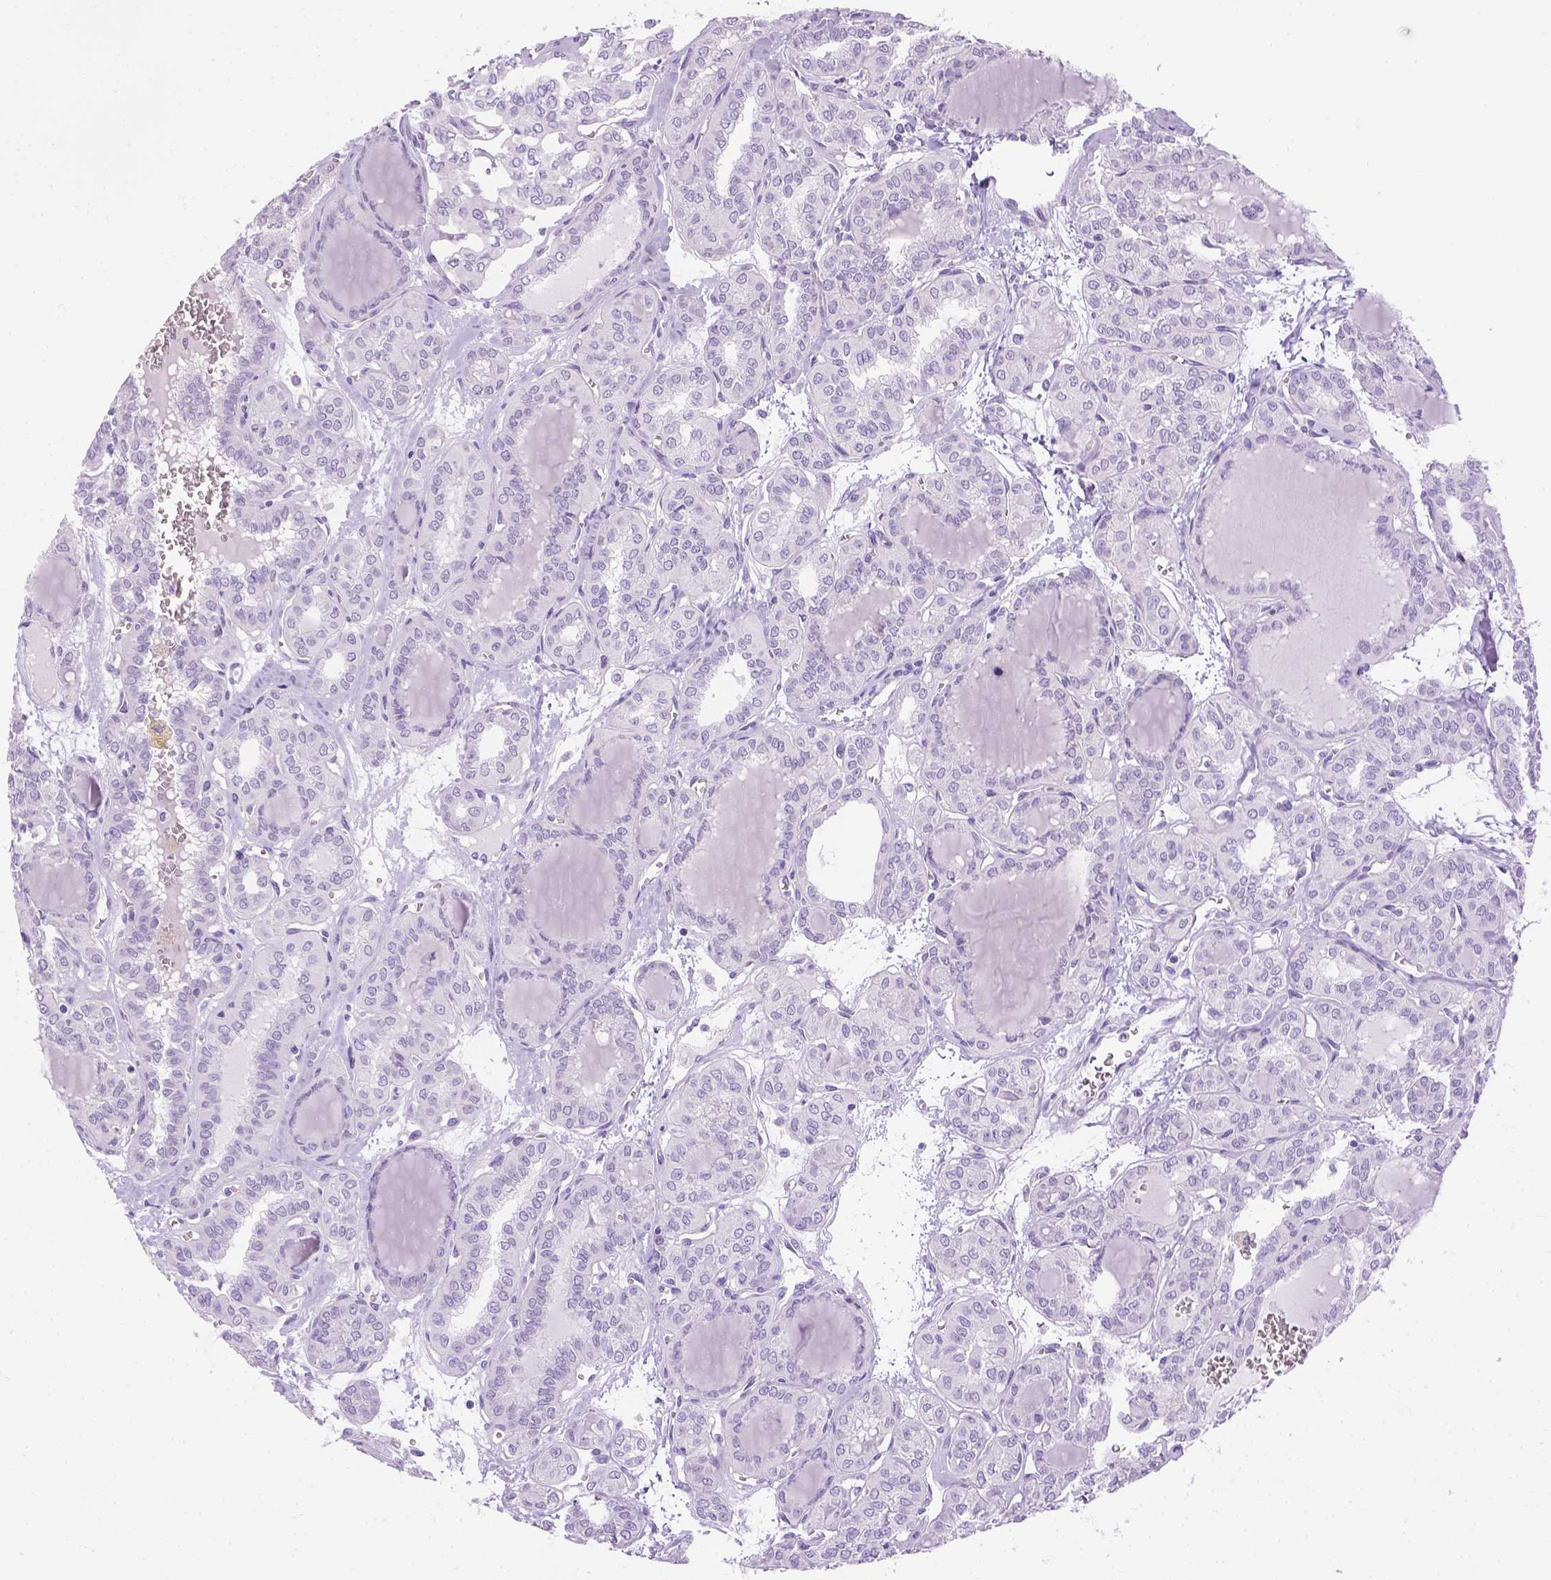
{"staining": {"intensity": "negative", "quantity": "none", "location": "none"}, "tissue": "thyroid cancer", "cell_type": "Tumor cells", "image_type": "cancer", "snomed": [{"axis": "morphology", "description": "Papillary adenocarcinoma, NOS"}, {"axis": "topography", "description": "Thyroid gland"}], "caption": "The immunohistochemistry (IHC) image has no significant expression in tumor cells of papillary adenocarcinoma (thyroid) tissue.", "gene": "TMEM38A", "patient": {"sex": "female", "age": 41}}